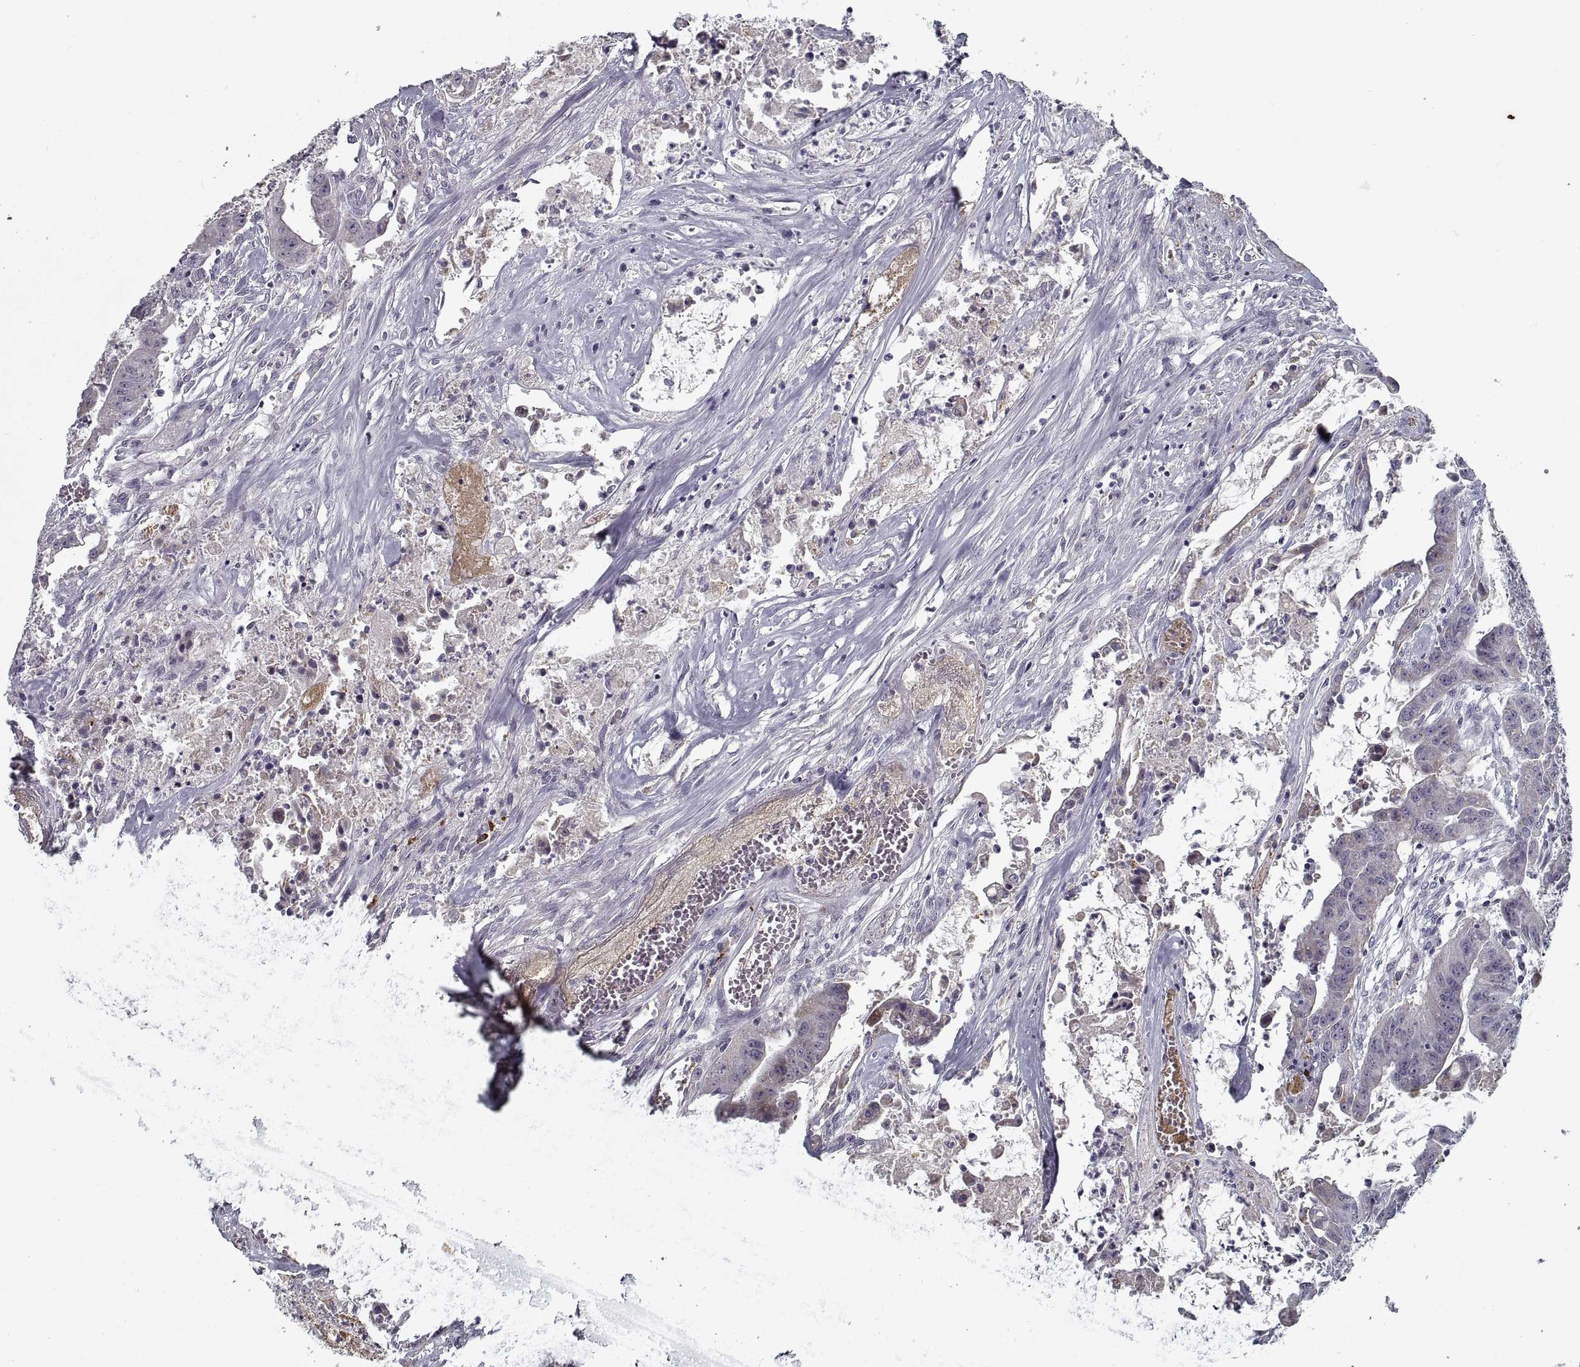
{"staining": {"intensity": "negative", "quantity": "none", "location": "none"}, "tissue": "colorectal cancer", "cell_type": "Tumor cells", "image_type": "cancer", "snomed": [{"axis": "morphology", "description": "Adenocarcinoma, NOS"}, {"axis": "topography", "description": "Colon"}], "caption": "IHC of human colorectal cancer (adenocarcinoma) exhibits no expression in tumor cells.", "gene": "GAD2", "patient": {"sex": "male", "age": 33}}